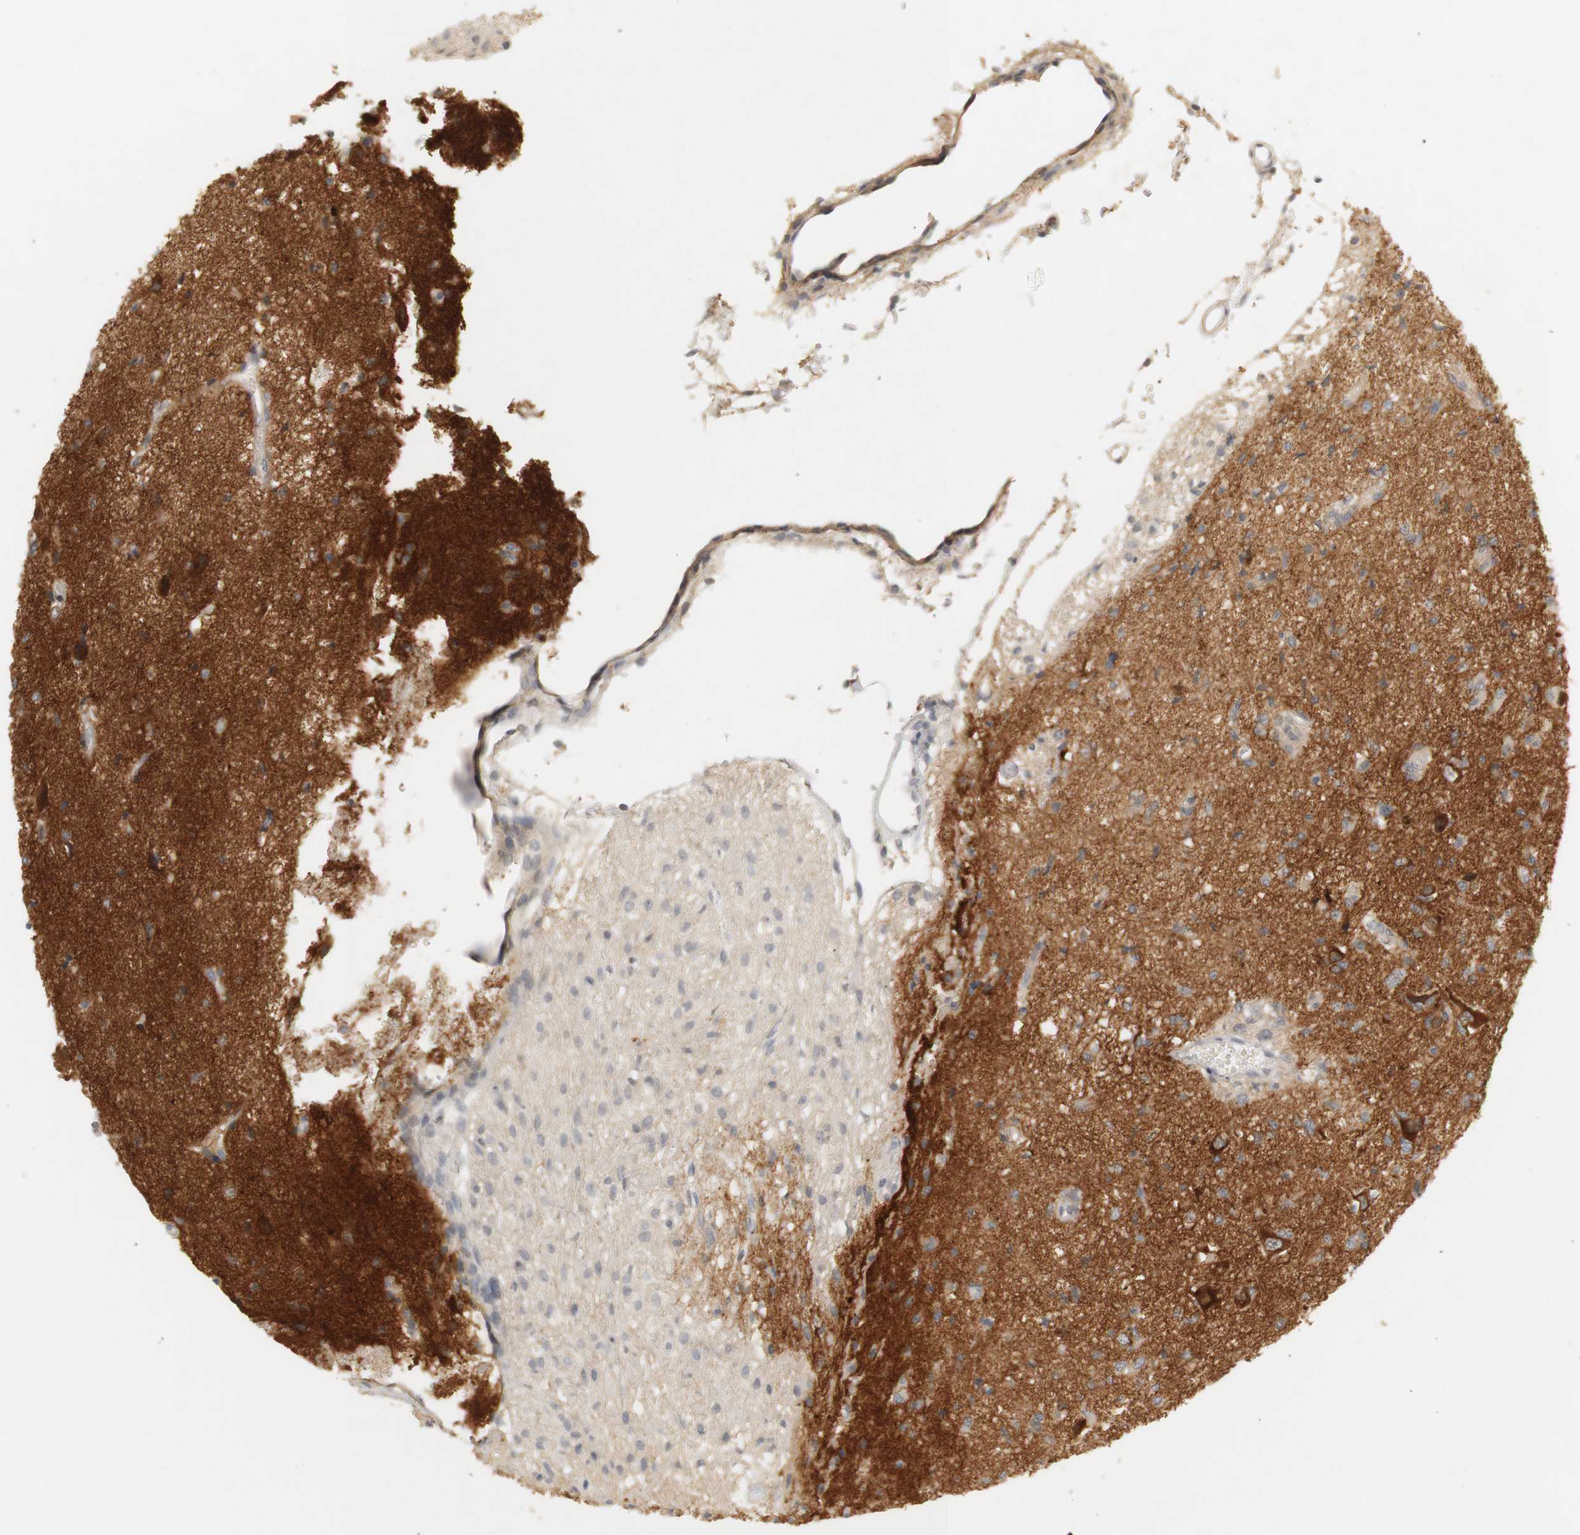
{"staining": {"intensity": "weak", "quantity": "25%-75%", "location": "cytoplasmic/membranous"}, "tissue": "glioma", "cell_type": "Tumor cells", "image_type": "cancer", "snomed": [{"axis": "morphology", "description": "Glioma, malignant, High grade"}, {"axis": "topography", "description": "Brain"}], "caption": "Tumor cells demonstrate low levels of weak cytoplasmic/membranous staining in approximately 25%-75% of cells in glioma. (DAB (3,3'-diaminobenzidine) IHC, brown staining for protein, blue staining for nuclei).", "gene": "RTN3", "patient": {"sex": "female", "age": 59}}